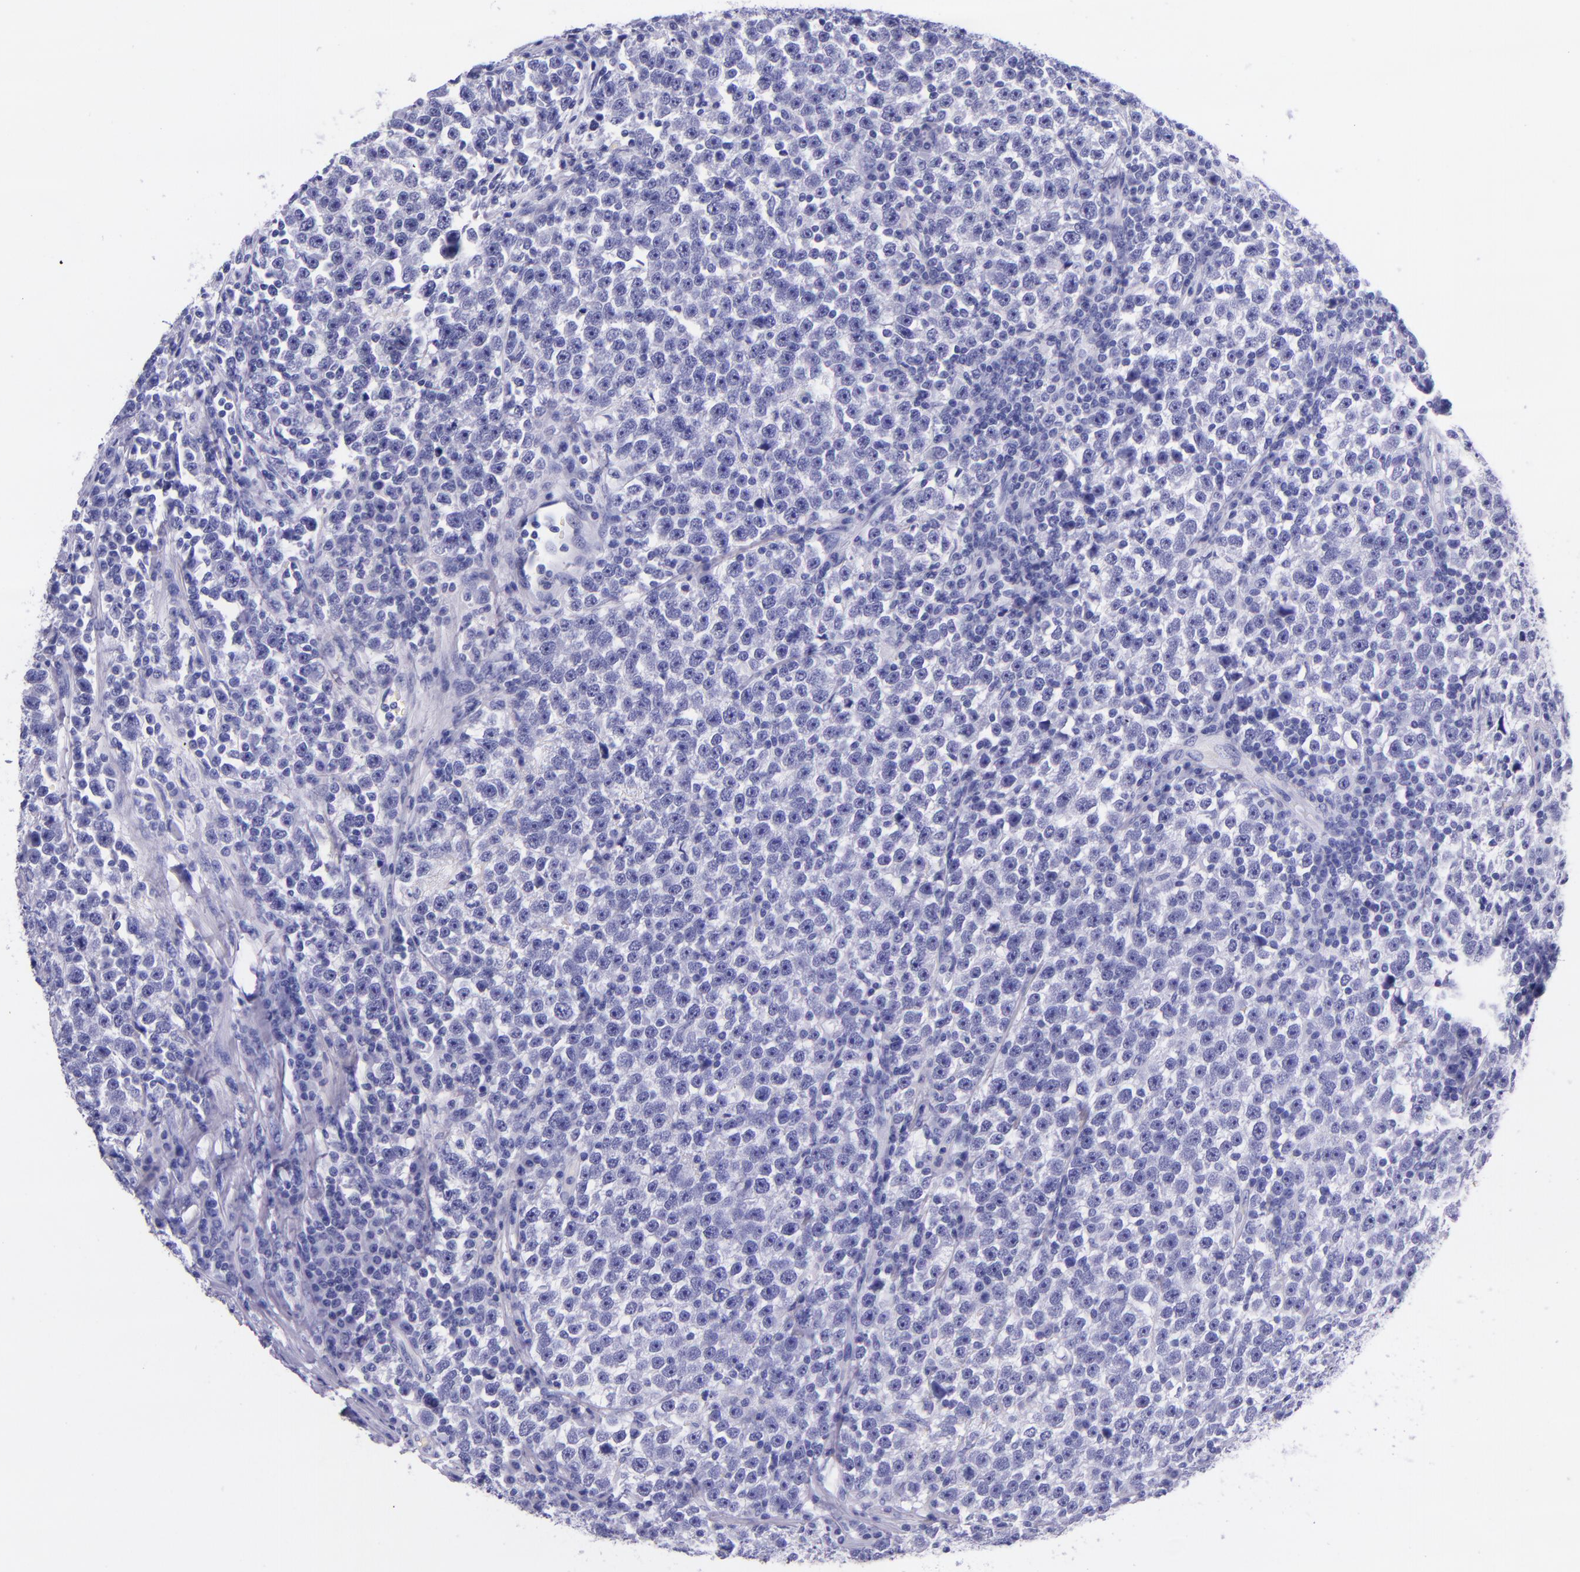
{"staining": {"intensity": "negative", "quantity": "none", "location": "none"}, "tissue": "testis cancer", "cell_type": "Tumor cells", "image_type": "cancer", "snomed": [{"axis": "morphology", "description": "Seminoma, NOS"}, {"axis": "topography", "description": "Testis"}], "caption": "Tumor cells are negative for brown protein staining in testis cancer (seminoma).", "gene": "MBP", "patient": {"sex": "male", "age": 43}}